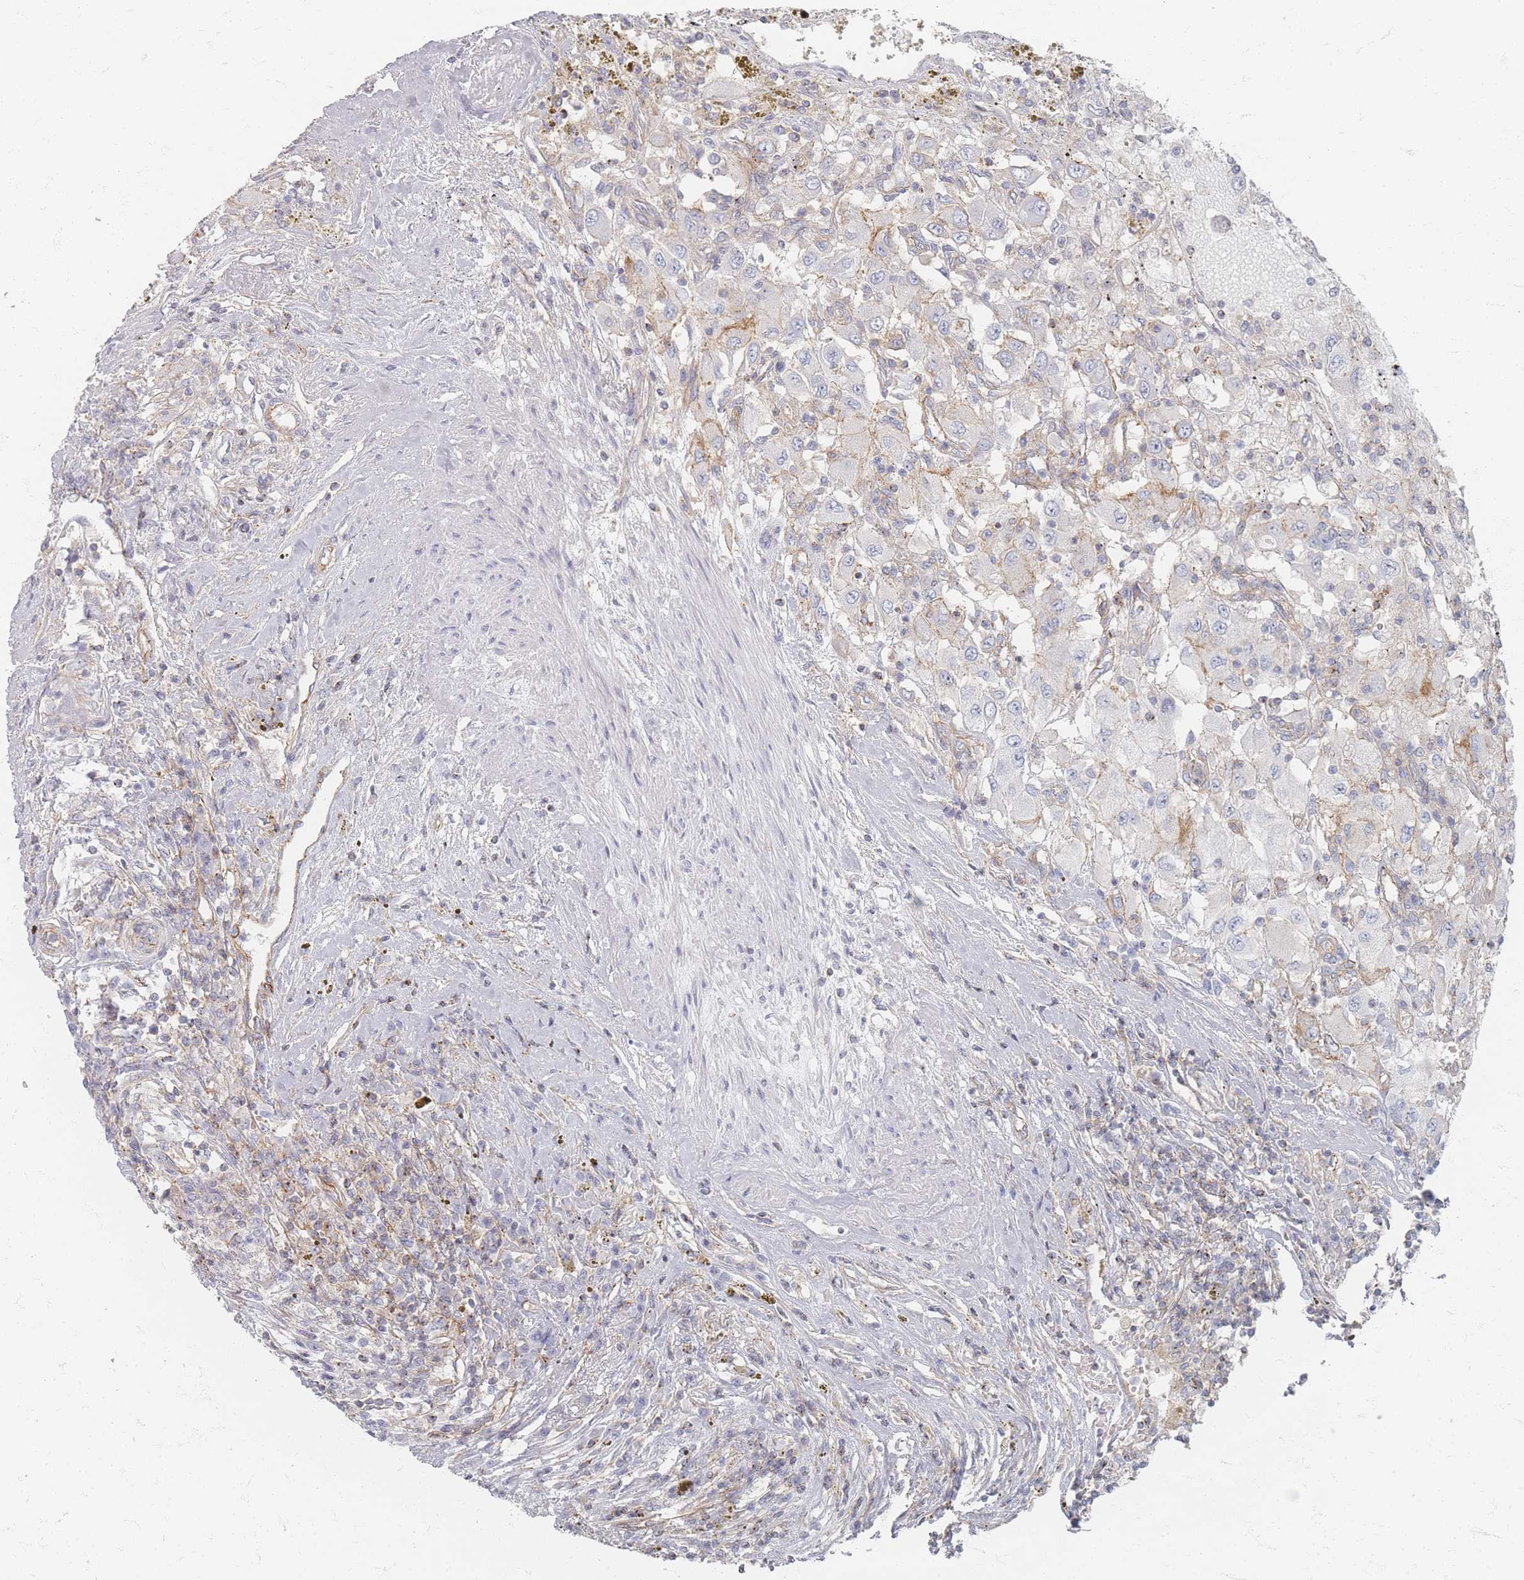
{"staining": {"intensity": "negative", "quantity": "none", "location": "none"}, "tissue": "renal cancer", "cell_type": "Tumor cells", "image_type": "cancer", "snomed": [{"axis": "morphology", "description": "Adenocarcinoma, NOS"}, {"axis": "topography", "description": "Kidney"}], "caption": "There is no significant expression in tumor cells of renal cancer.", "gene": "GNB1", "patient": {"sex": "female", "age": 67}}